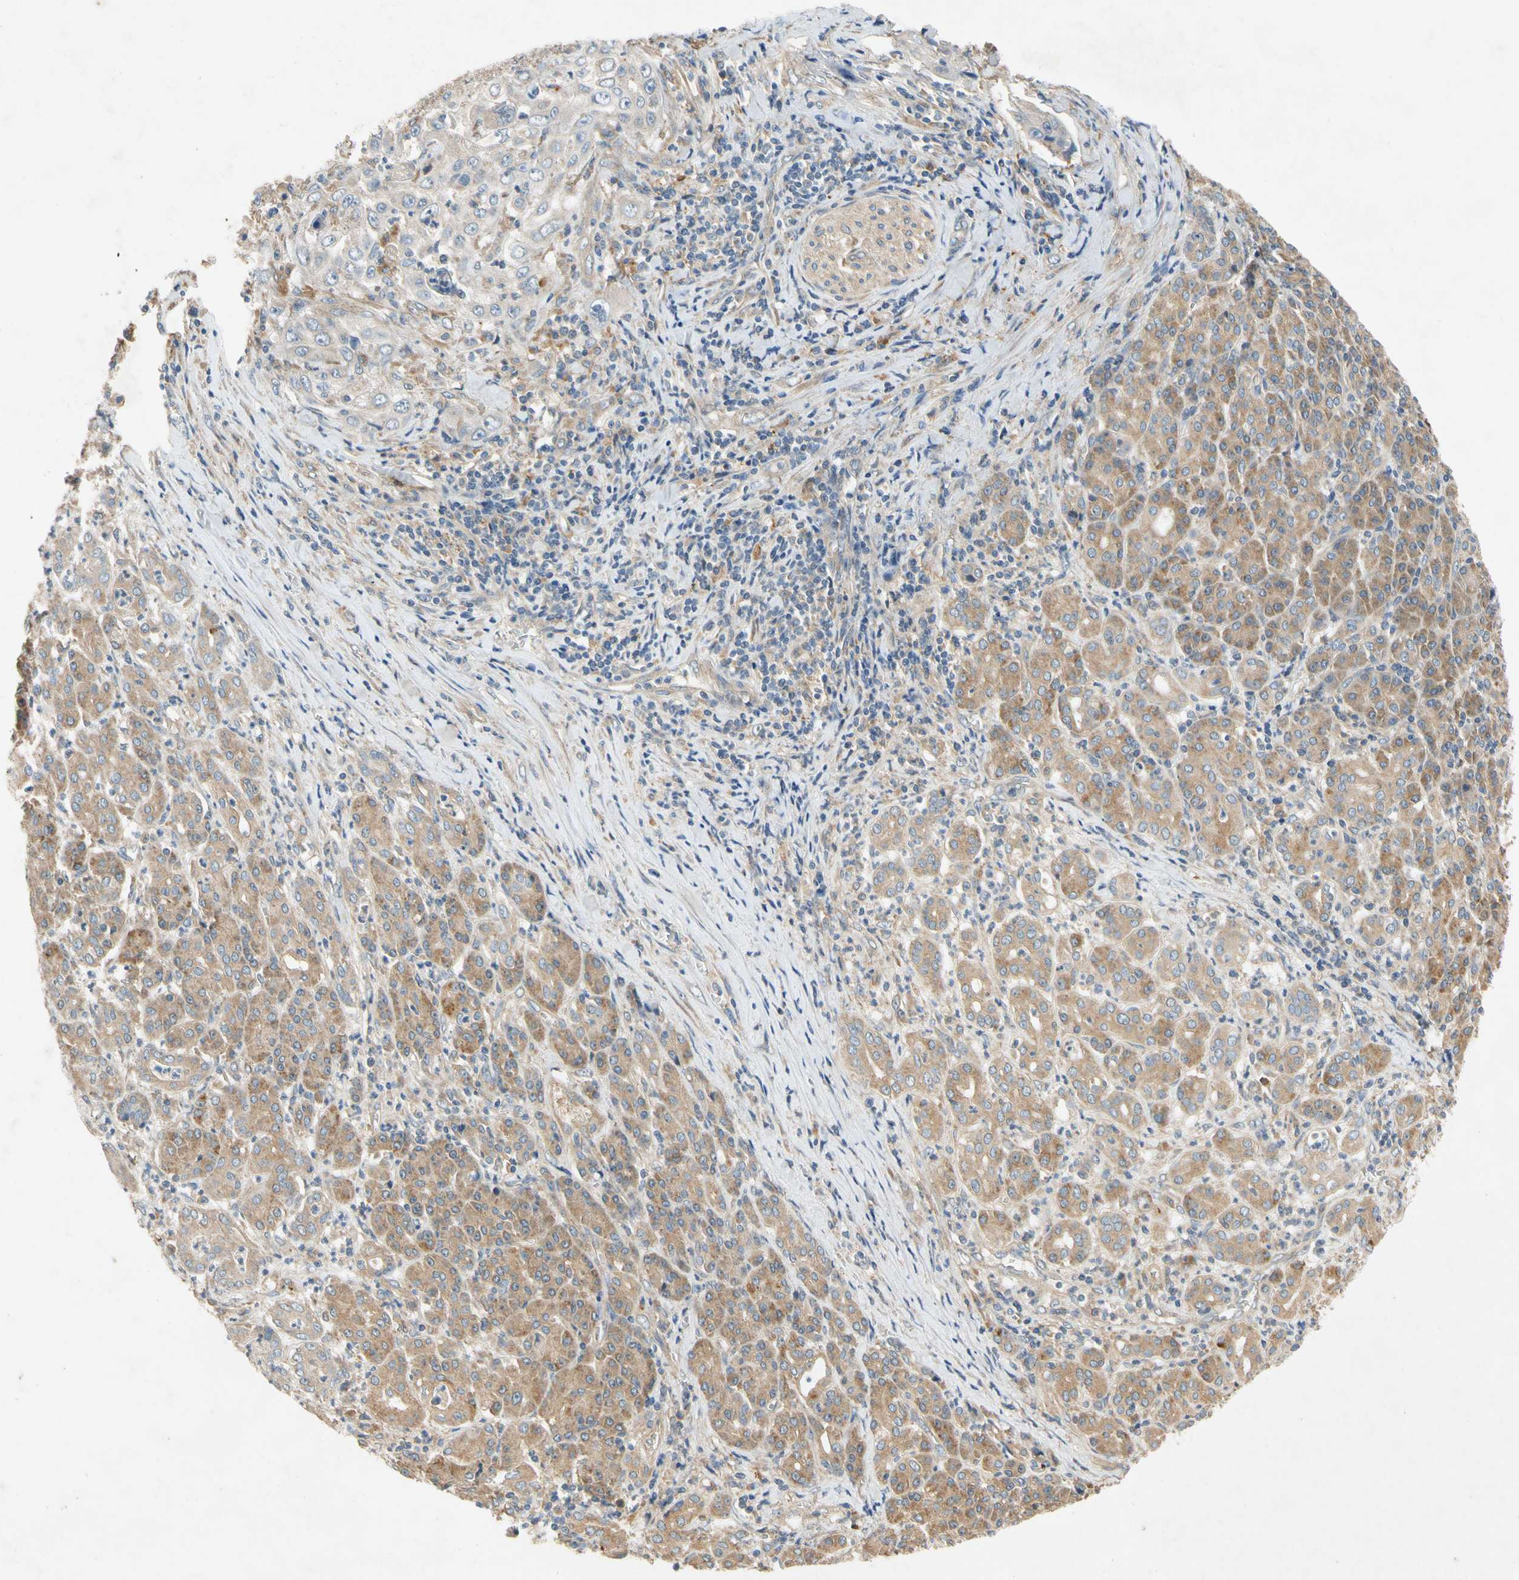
{"staining": {"intensity": "moderate", "quantity": "25%-75%", "location": "cytoplasmic/membranous"}, "tissue": "pancreatic cancer", "cell_type": "Tumor cells", "image_type": "cancer", "snomed": [{"axis": "morphology", "description": "Adenocarcinoma, NOS"}, {"axis": "topography", "description": "Pancreas"}], "caption": "Human pancreatic cancer (adenocarcinoma) stained for a protein (brown) exhibits moderate cytoplasmic/membranous positive staining in about 25%-75% of tumor cells.", "gene": "USP46", "patient": {"sex": "male", "age": 70}}